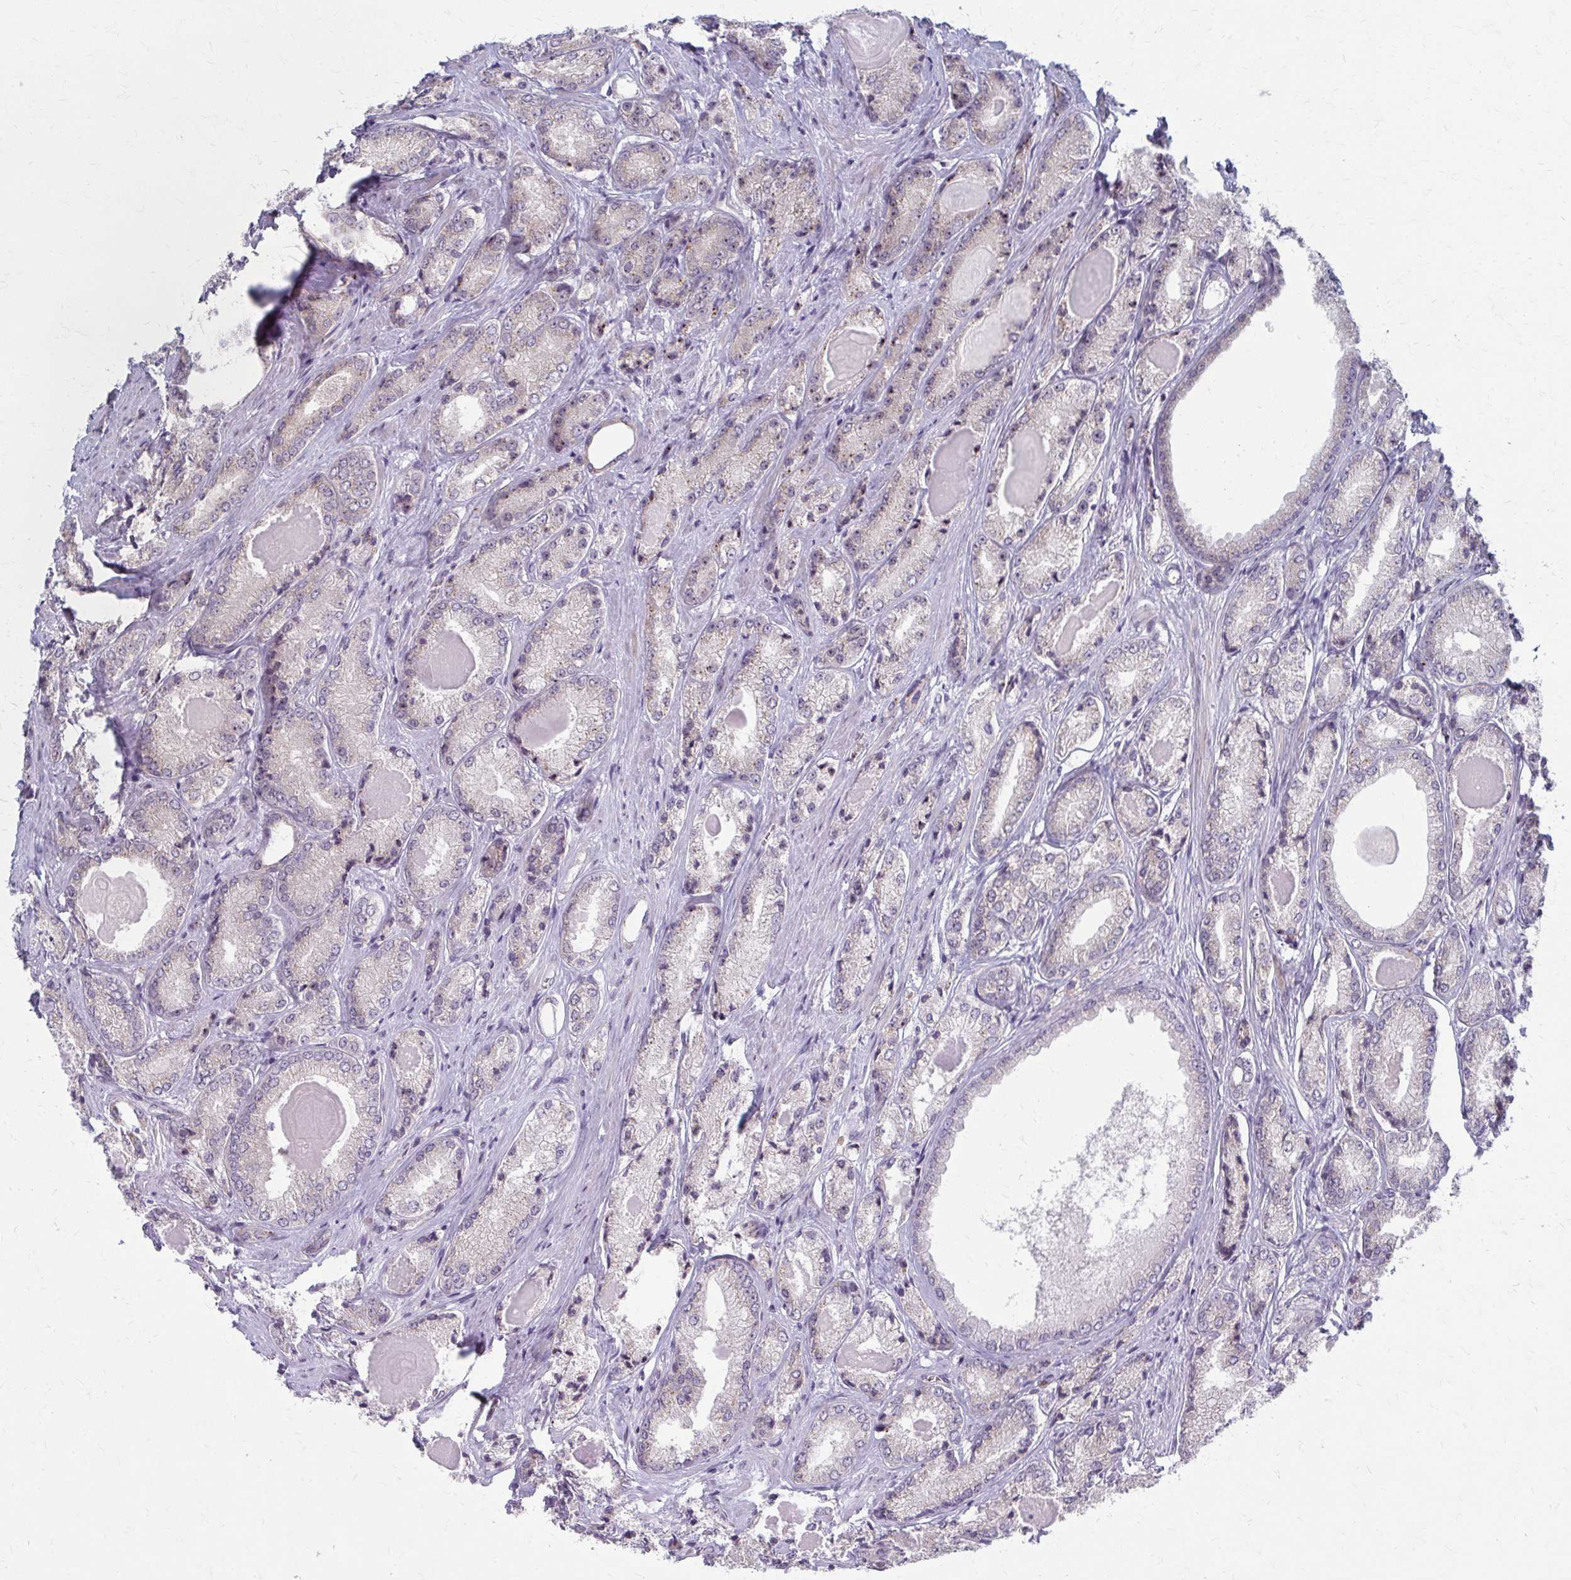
{"staining": {"intensity": "moderate", "quantity": "<25%", "location": "nuclear"}, "tissue": "prostate cancer", "cell_type": "Tumor cells", "image_type": "cancer", "snomed": [{"axis": "morphology", "description": "Adenocarcinoma, NOS"}, {"axis": "morphology", "description": "Adenocarcinoma, Low grade"}, {"axis": "topography", "description": "Prostate"}], "caption": "Moderate nuclear protein expression is identified in about <25% of tumor cells in prostate cancer. The staining was performed using DAB (3,3'-diaminobenzidine), with brown indicating positive protein expression. Nuclei are stained blue with hematoxylin.", "gene": "NUDT16", "patient": {"sex": "male", "age": 68}}